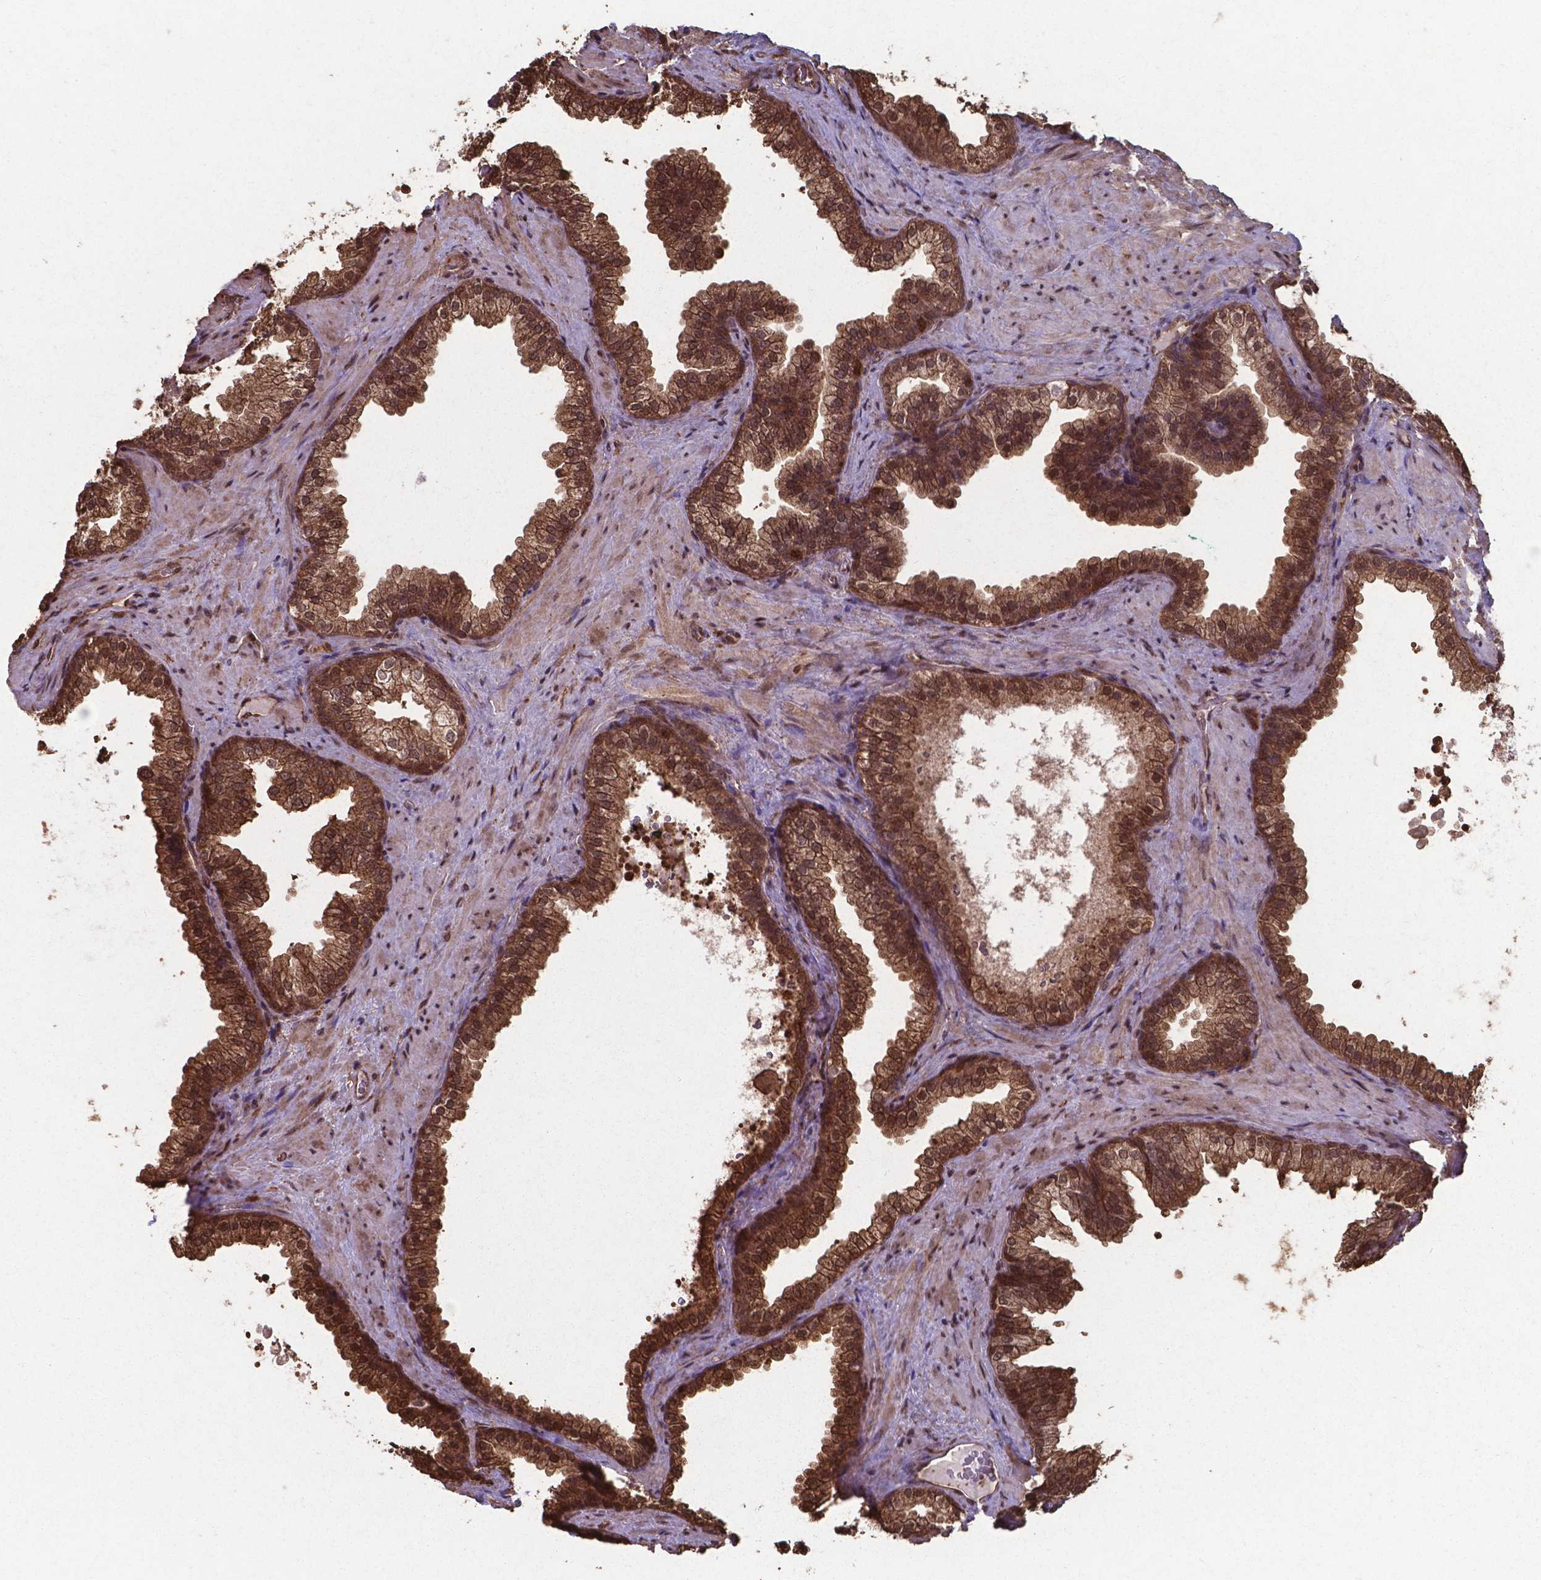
{"staining": {"intensity": "strong", "quantity": ">75%", "location": "cytoplasmic/membranous,nuclear"}, "tissue": "prostate", "cell_type": "Glandular cells", "image_type": "normal", "snomed": [{"axis": "morphology", "description": "Normal tissue, NOS"}, {"axis": "topography", "description": "Prostate"}], "caption": "High-magnification brightfield microscopy of unremarkable prostate stained with DAB (3,3'-diaminobenzidine) (brown) and counterstained with hematoxylin (blue). glandular cells exhibit strong cytoplasmic/membranous,nuclear positivity is identified in approximately>75% of cells. The staining was performed using DAB to visualize the protein expression in brown, while the nuclei were stained in blue with hematoxylin (Magnification: 20x).", "gene": "CHP2", "patient": {"sex": "male", "age": 79}}